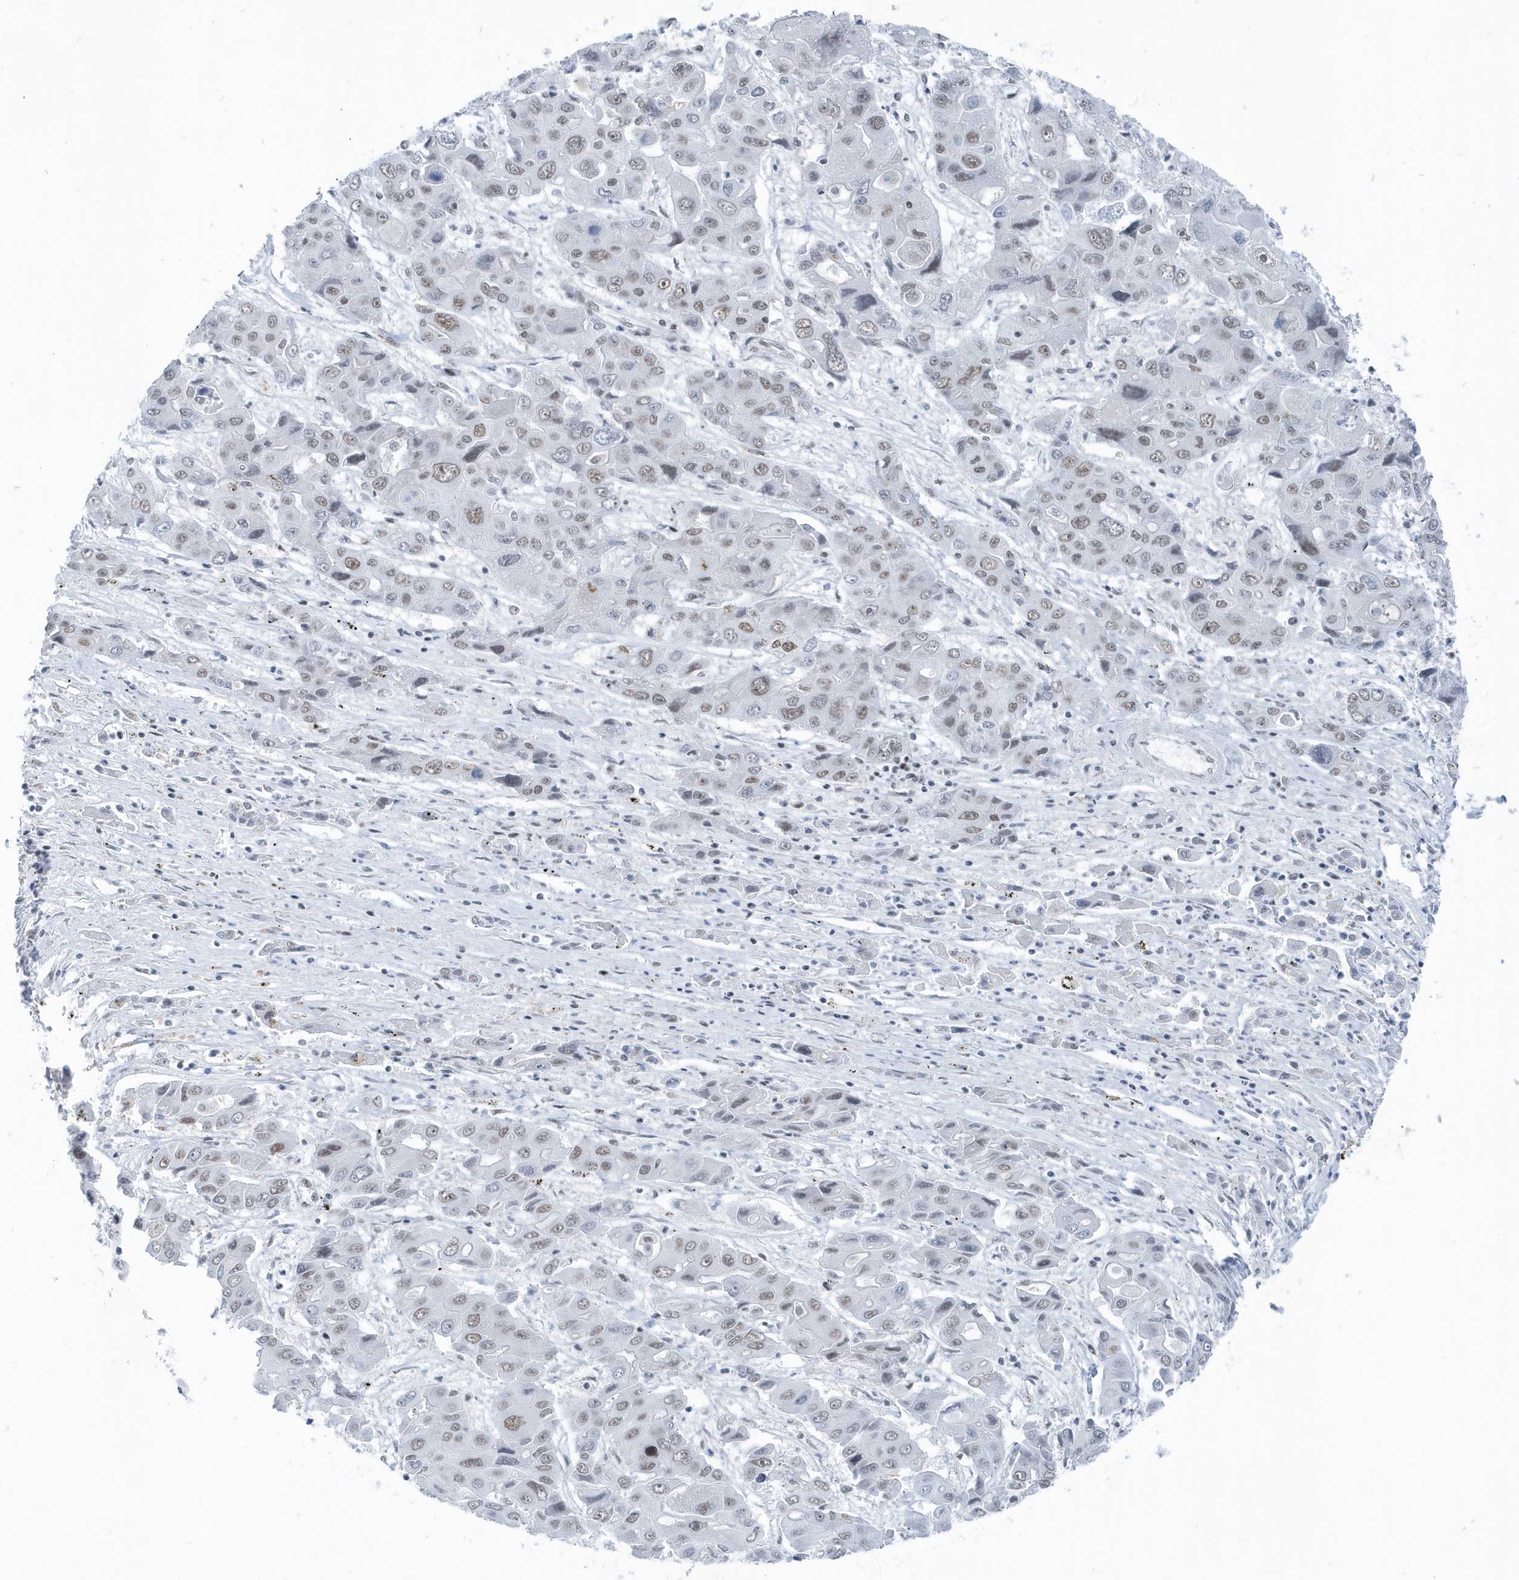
{"staining": {"intensity": "weak", "quantity": "25%-75%", "location": "nuclear"}, "tissue": "liver cancer", "cell_type": "Tumor cells", "image_type": "cancer", "snomed": [{"axis": "morphology", "description": "Cholangiocarcinoma"}, {"axis": "topography", "description": "Liver"}], "caption": "IHC (DAB (3,3'-diaminobenzidine)) staining of human cholangiocarcinoma (liver) displays weak nuclear protein expression in about 25%-75% of tumor cells. The staining was performed using DAB (3,3'-diaminobenzidine), with brown indicating positive protein expression. Nuclei are stained blue with hematoxylin.", "gene": "FIP1L1", "patient": {"sex": "male", "age": 67}}